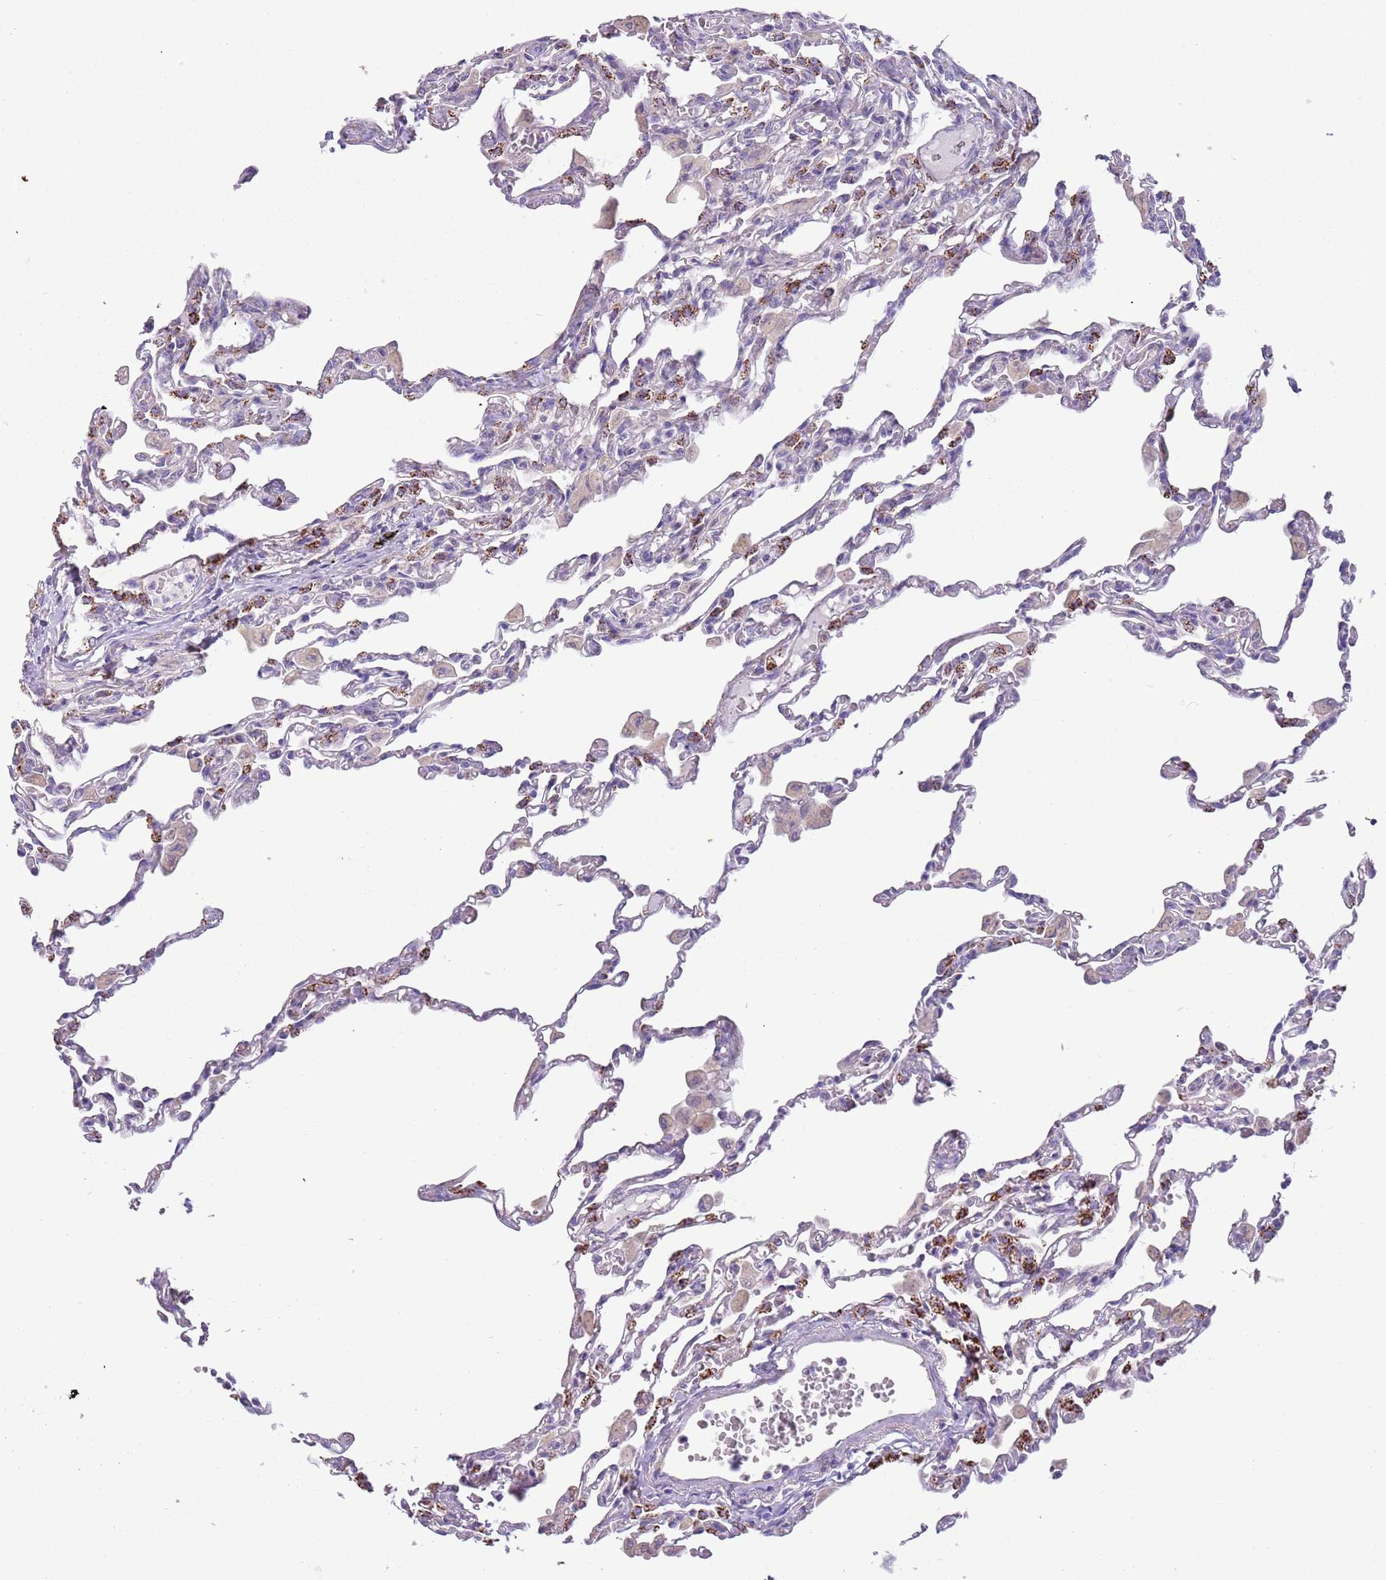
{"staining": {"intensity": "negative", "quantity": "none", "location": "none"}, "tissue": "lung", "cell_type": "Alveolar cells", "image_type": "normal", "snomed": [{"axis": "morphology", "description": "Normal tissue, NOS"}, {"axis": "topography", "description": "Bronchus"}, {"axis": "topography", "description": "Lung"}], "caption": "This micrograph is of normal lung stained with immunohistochemistry (IHC) to label a protein in brown with the nuclei are counter-stained blue. There is no expression in alveolar cells.", "gene": "RNF222", "patient": {"sex": "female", "age": 49}}